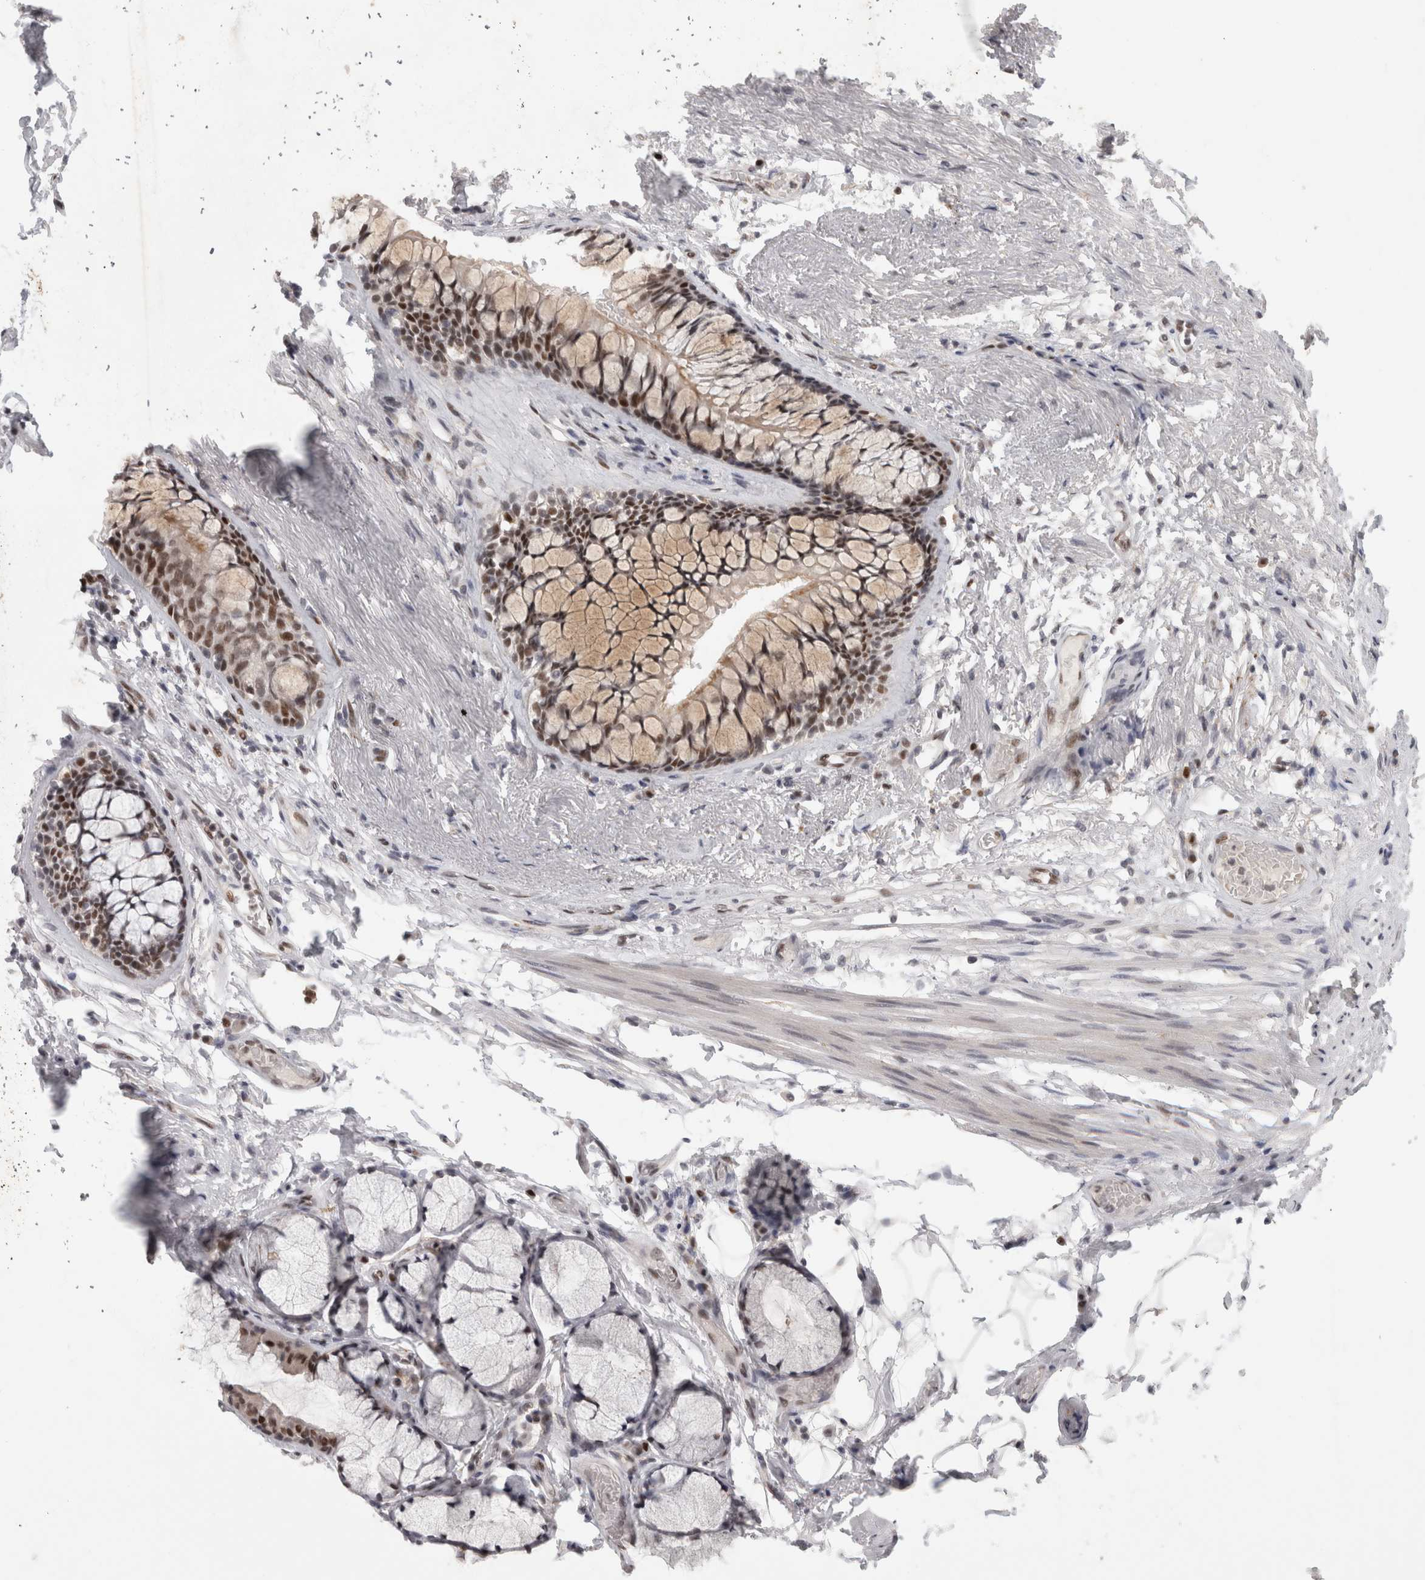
{"staining": {"intensity": "weak", "quantity": "25%-75%", "location": "cytoplasmic/membranous"}, "tissue": "adipose tissue", "cell_type": "Adipocytes", "image_type": "normal", "snomed": [{"axis": "morphology", "description": "Normal tissue, NOS"}, {"axis": "topography", "description": "Cartilage tissue"}, {"axis": "topography", "description": "Bronchus"}], "caption": "Immunohistochemical staining of unremarkable human adipose tissue demonstrates 25%-75% levels of weak cytoplasmic/membranous protein staining in approximately 25%-75% of adipocytes. Using DAB (3,3'-diaminobenzidine) (brown) and hematoxylin (blue) stains, captured at high magnification using brightfield microscopy.", "gene": "SRARP", "patient": {"sex": "female", "age": 73}}